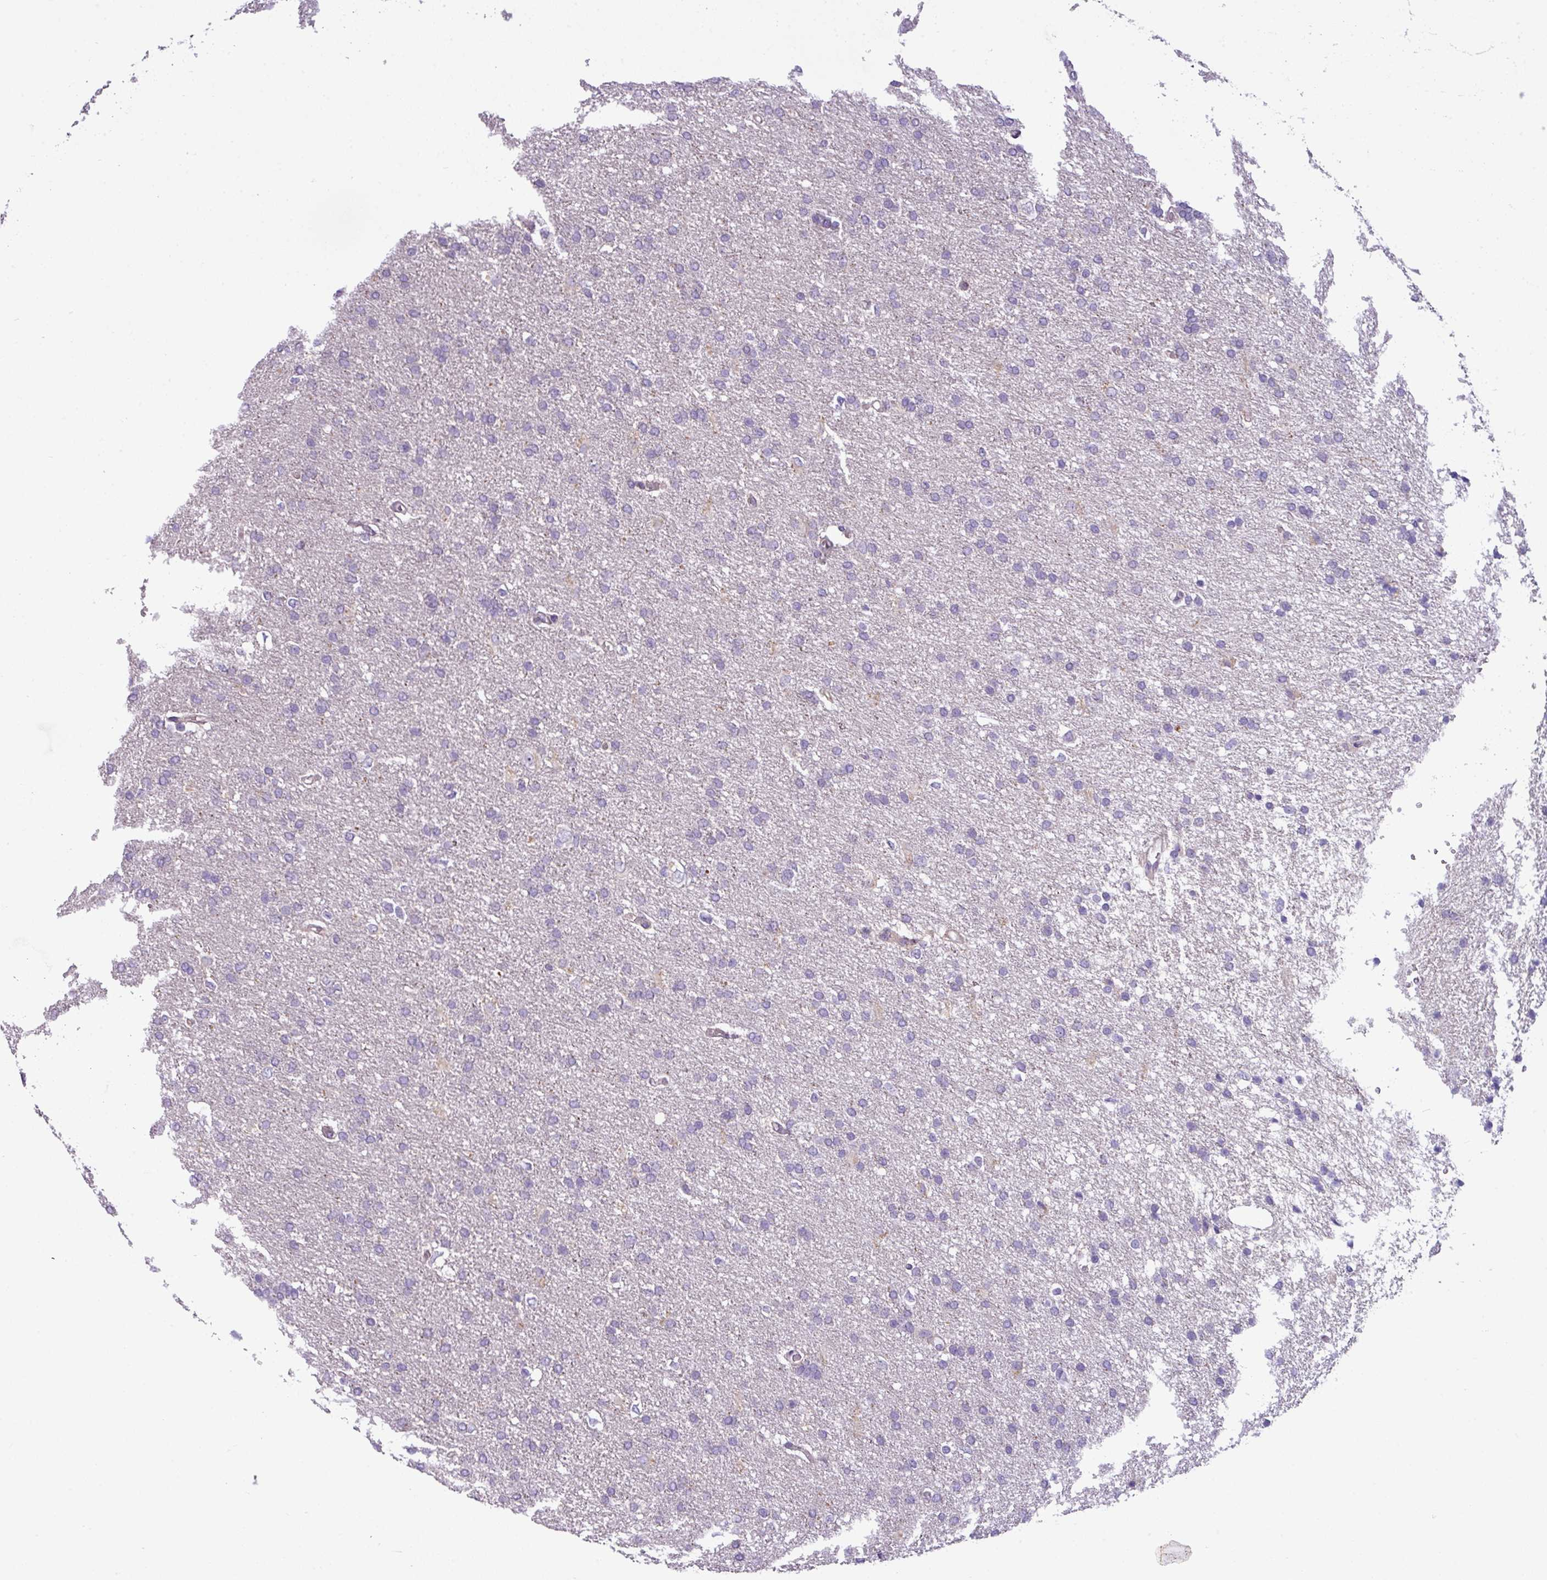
{"staining": {"intensity": "negative", "quantity": "none", "location": "none"}, "tissue": "glioma", "cell_type": "Tumor cells", "image_type": "cancer", "snomed": [{"axis": "morphology", "description": "Glioma, malignant, High grade"}, {"axis": "topography", "description": "Brain"}], "caption": "A photomicrograph of human glioma is negative for staining in tumor cells. (DAB (3,3'-diaminobenzidine) IHC visualized using brightfield microscopy, high magnification).", "gene": "TOR1AIP2", "patient": {"sex": "male", "age": 72}}